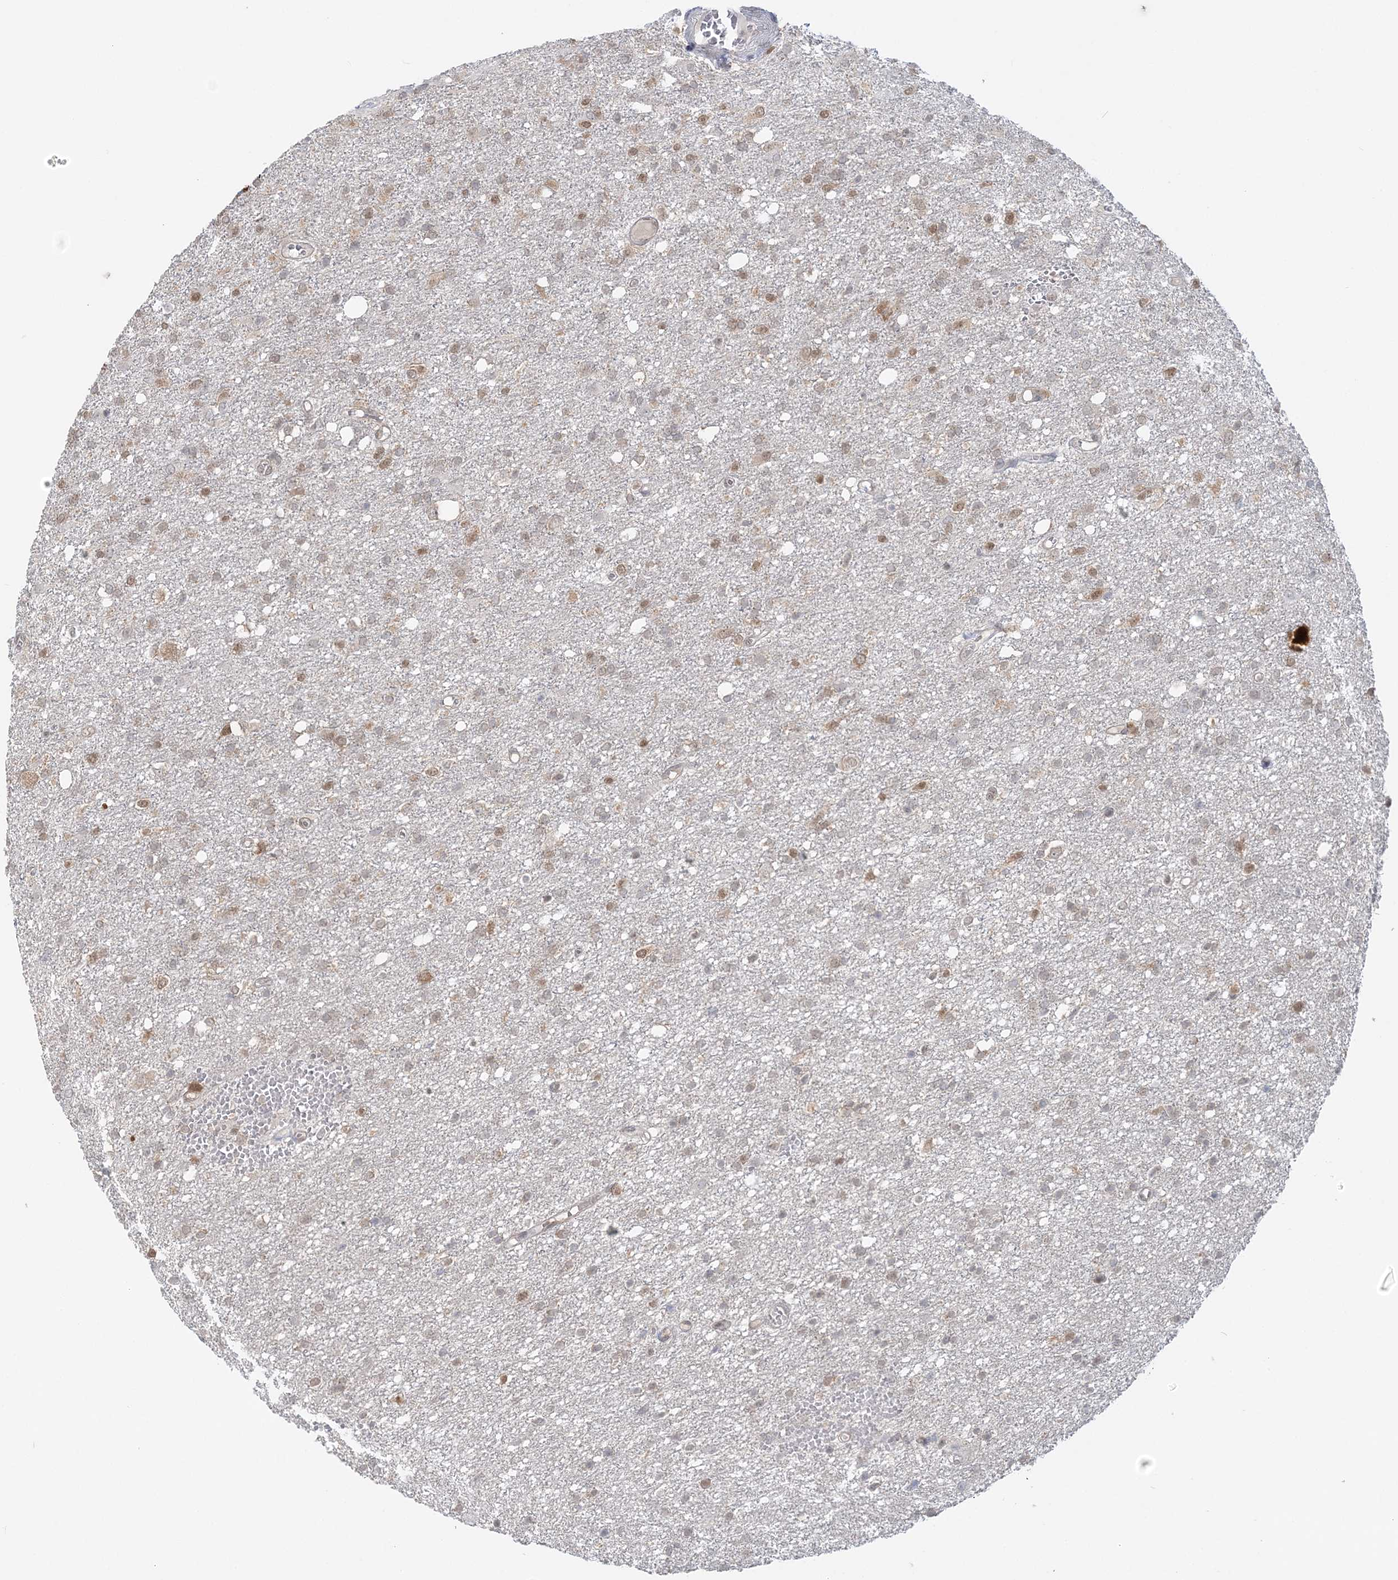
{"staining": {"intensity": "moderate", "quantity": "25%-75%", "location": "cytoplasmic/membranous,nuclear"}, "tissue": "glioma", "cell_type": "Tumor cells", "image_type": "cancer", "snomed": [{"axis": "morphology", "description": "Glioma, malignant, High grade"}, {"axis": "topography", "description": "Brain"}], "caption": "Immunohistochemical staining of high-grade glioma (malignant) shows moderate cytoplasmic/membranous and nuclear protein expression in about 25%-75% of tumor cells.", "gene": "ZFAND6", "patient": {"sex": "female", "age": 59}}